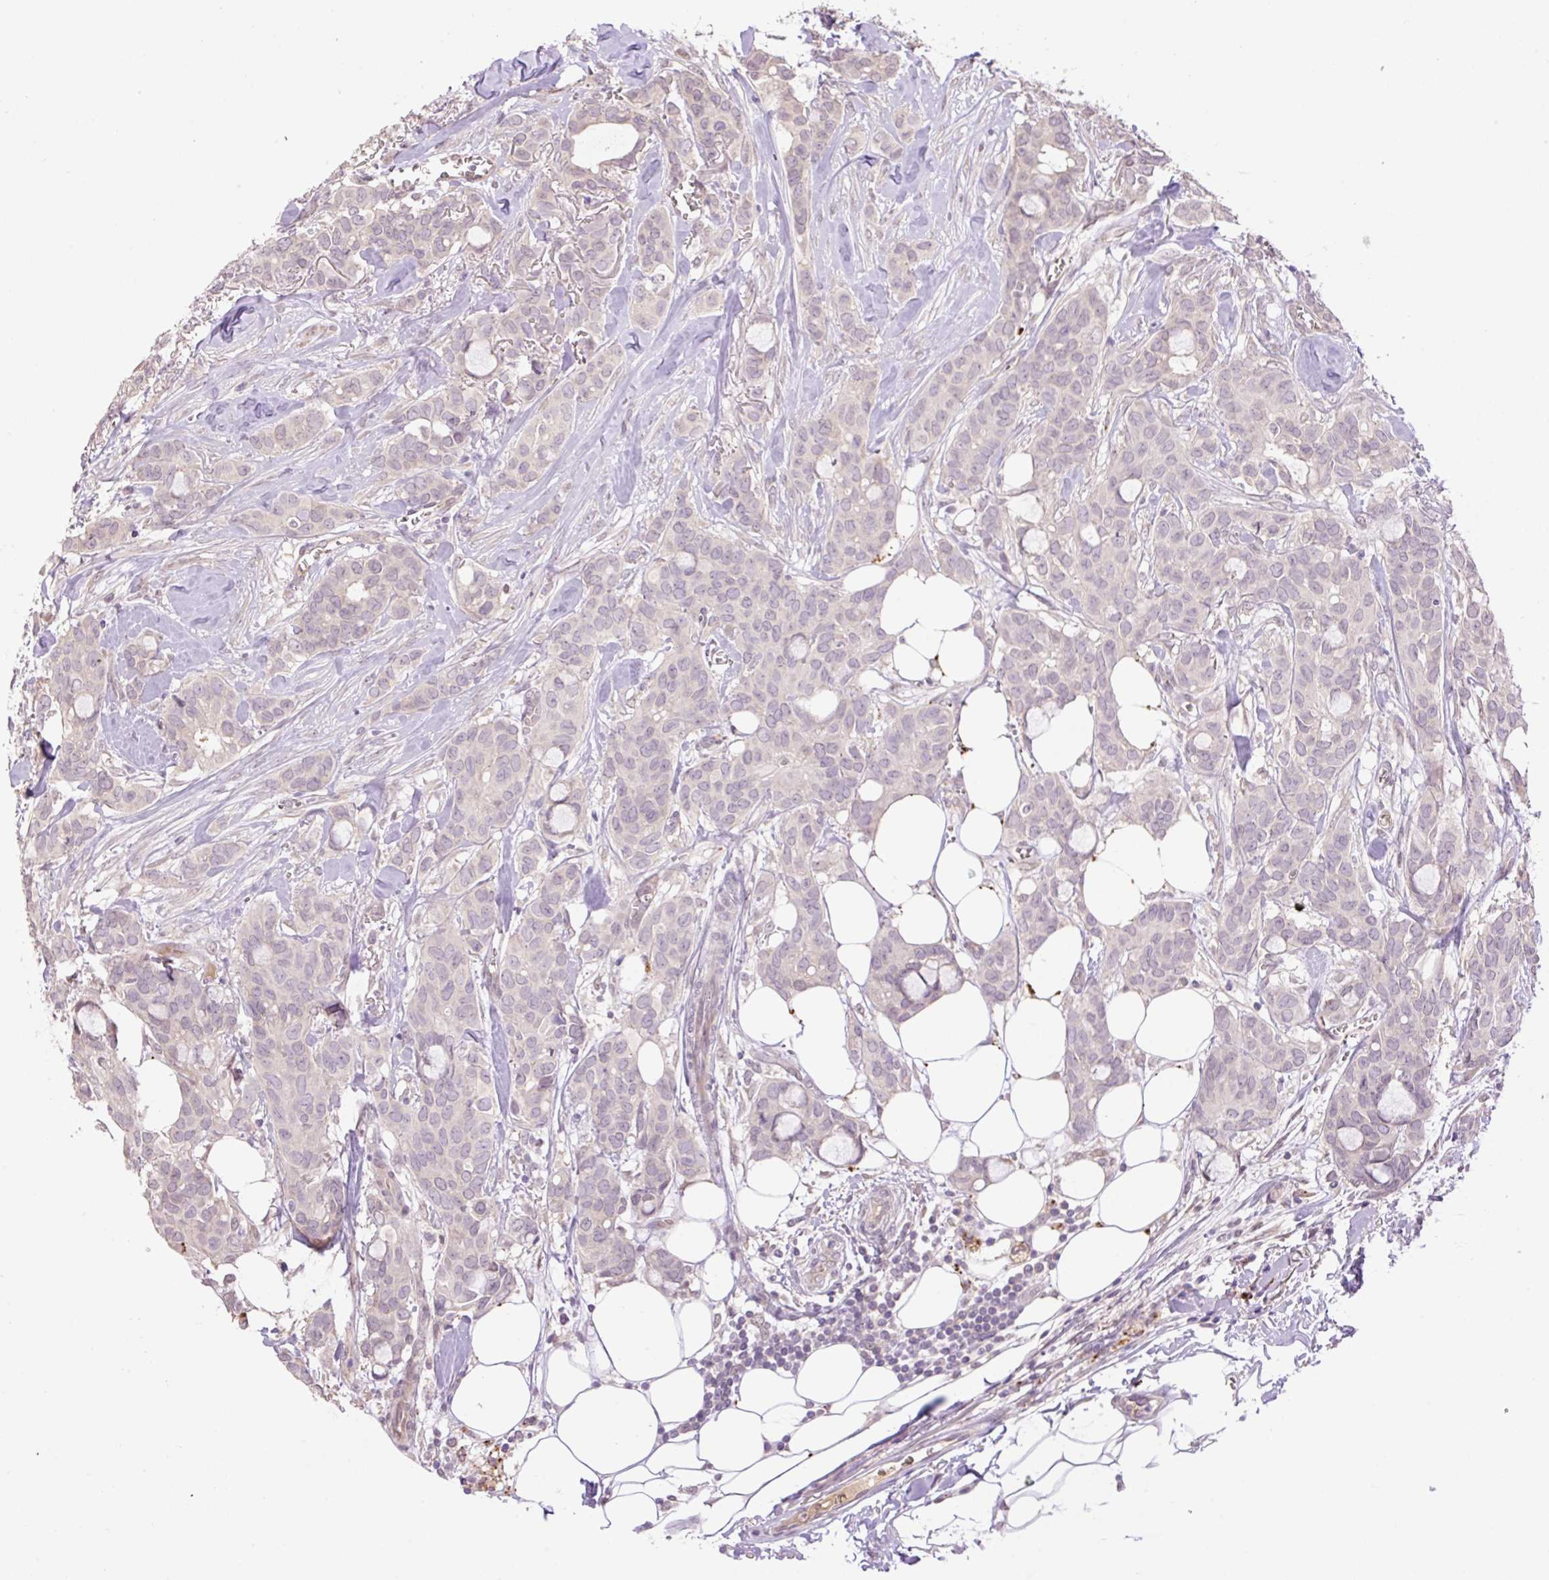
{"staining": {"intensity": "negative", "quantity": "none", "location": "none"}, "tissue": "breast cancer", "cell_type": "Tumor cells", "image_type": "cancer", "snomed": [{"axis": "morphology", "description": "Duct carcinoma"}, {"axis": "topography", "description": "Breast"}], "caption": "The photomicrograph shows no significant expression in tumor cells of invasive ductal carcinoma (breast). (DAB (3,3'-diaminobenzidine) IHC, high magnification).", "gene": "HABP4", "patient": {"sex": "female", "age": 84}}